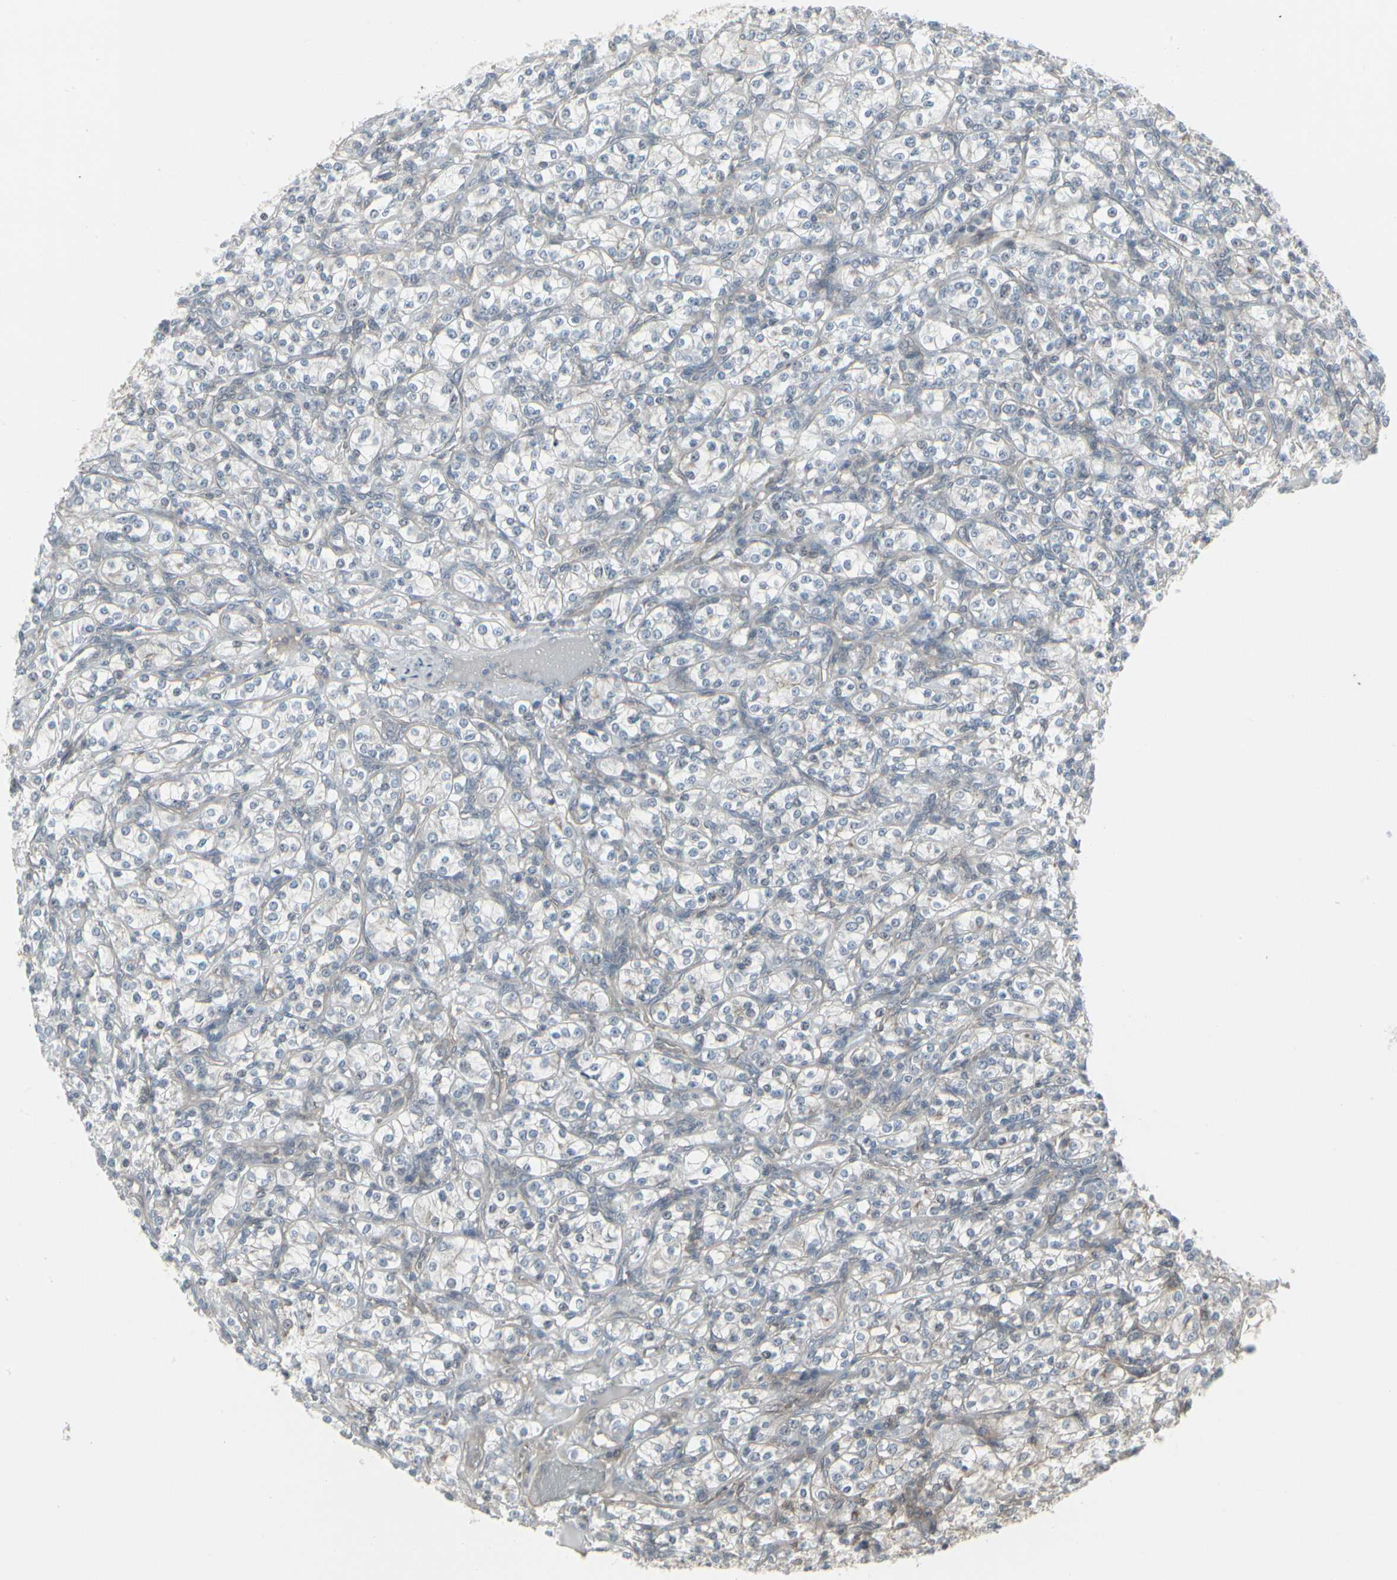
{"staining": {"intensity": "negative", "quantity": "none", "location": "none"}, "tissue": "renal cancer", "cell_type": "Tumor cells", "image_type": "cancer", "snomed": [{"axis": "morphology", "description": "Adenocarcinoma, NOS"}, {"axis": "topography", "description": "Kidney"}], "caption": "Tumor cells are negative for protein expression in human renal cancer (adenocarcinoma).", "gene": "EPS15", "patient": {"sex": "male", "age": 77}}